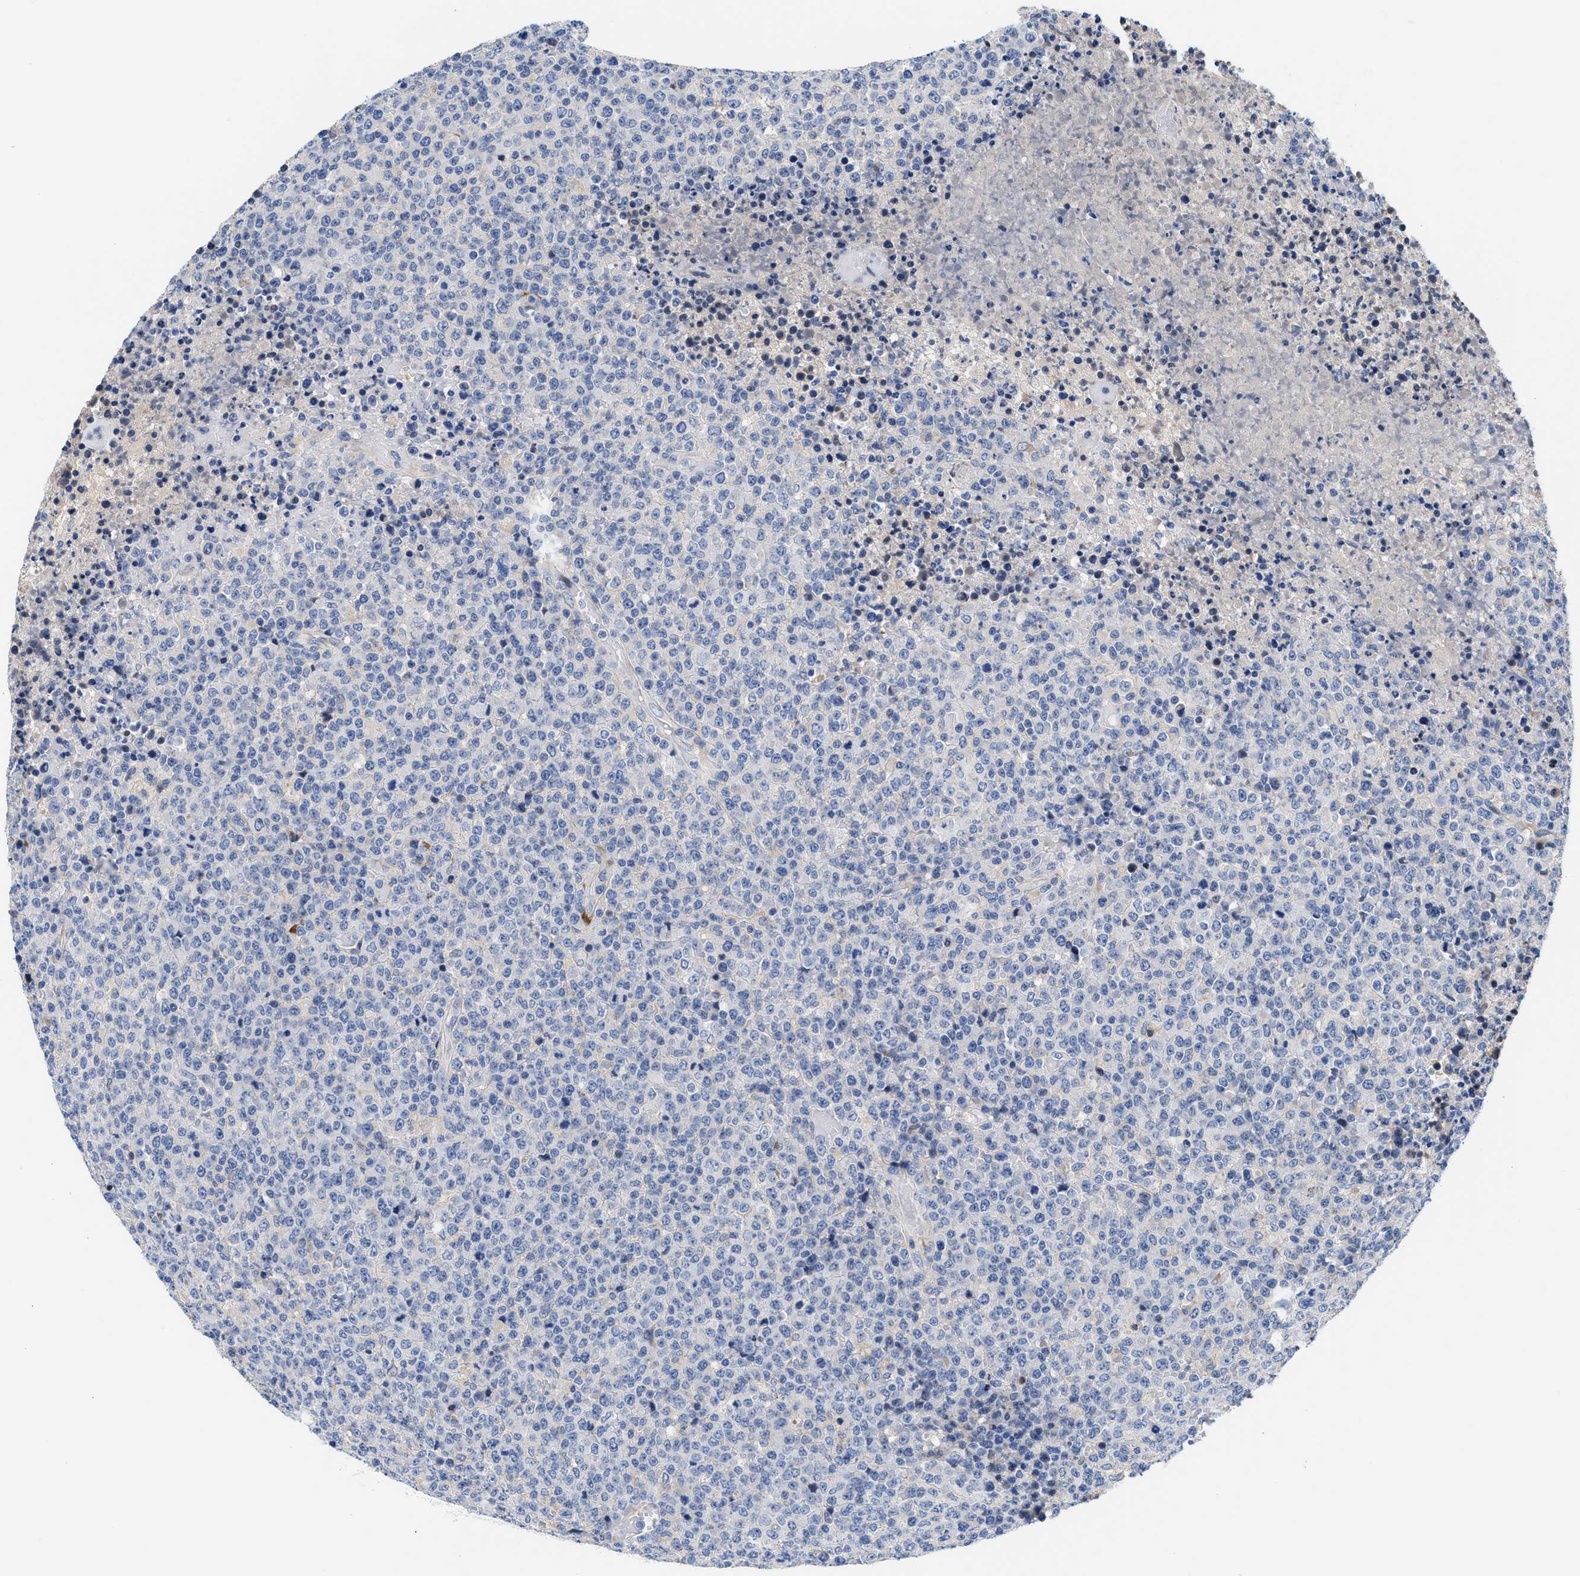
{"staining": {"intensity": "negative", "quantity": "none", "location": "none"}, "tissue": "lymphoma", "cell_type": "Tumor cells", "image_type": "cancer", "snomed": [{"axis": "morphology", "description": "Malignant lymphoma, non-Hodgkin's type, High grade"}, {"axis": "topography", "description": "Lymph node"}], "caption": "IHC histopathology image of human malignant lymphoma, non-Hodgkin's type (high-grade) stained for a protein (brown), which reveals no staining in tumor cells.", "gene": "ACTL7B", "patient": {"sex": "male", "age": 13}}